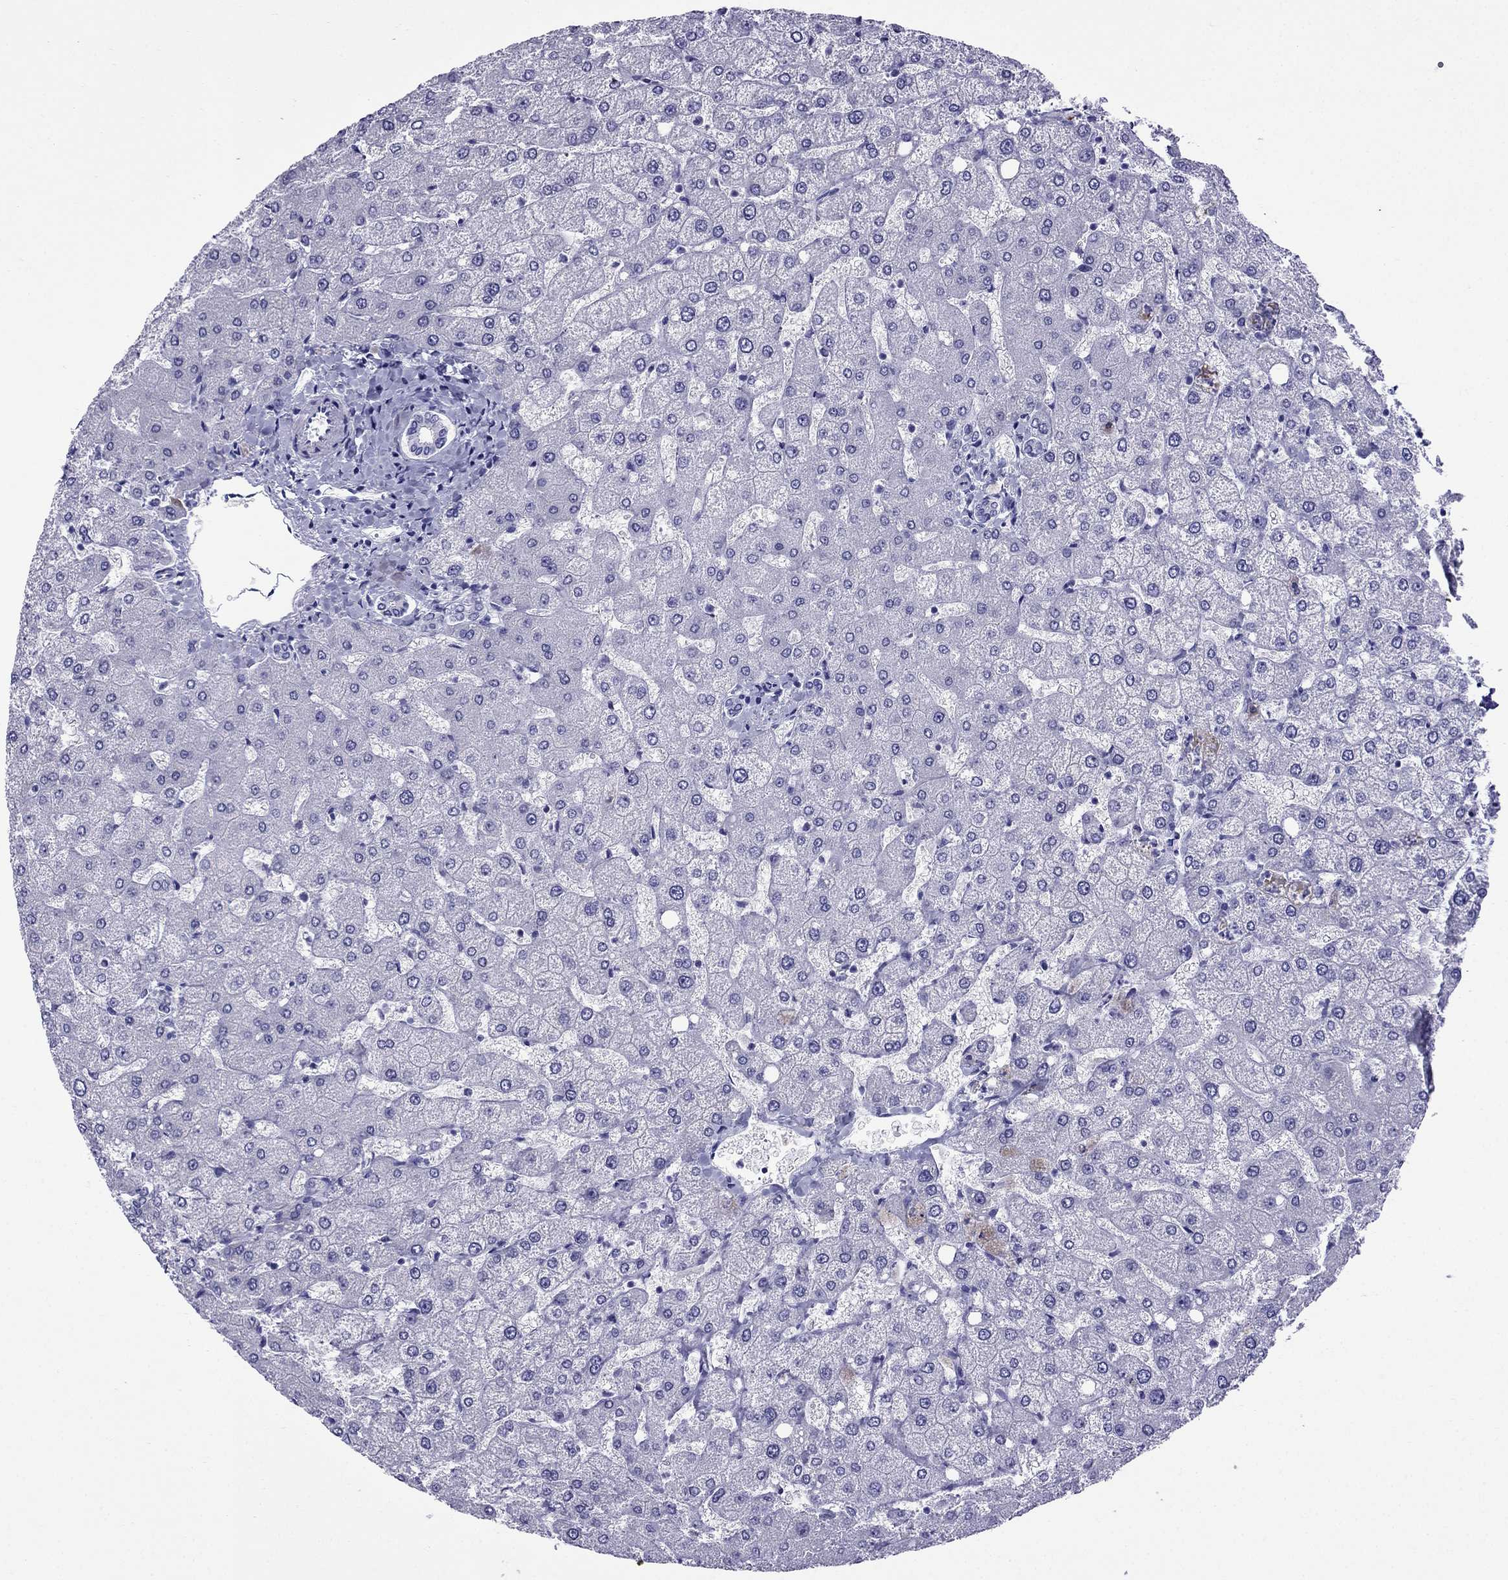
{"staining": {"intensity": "negative", "quantity": "none", "location": "none"}, "tissue": "liver", "cell_type": "Cholangiocytes", "image_type": "normal", "snomed": [{"axis": "morphology", "description": "Normal tissue, NOS"}, {"axis": "topography", "description": "Liver"}], "caption": "High magnification brightfield microscopy of benign liver stained with DAB (brown) and counterstained with hematoxylin (blue): cholangiocytes show no significant staining. (DAB immunohistochemistry (IHC) visualized using brightfield microscopy, high magnification).", "gene": "CRYBA1", "patient": {"sex": "female", "age": 54}}